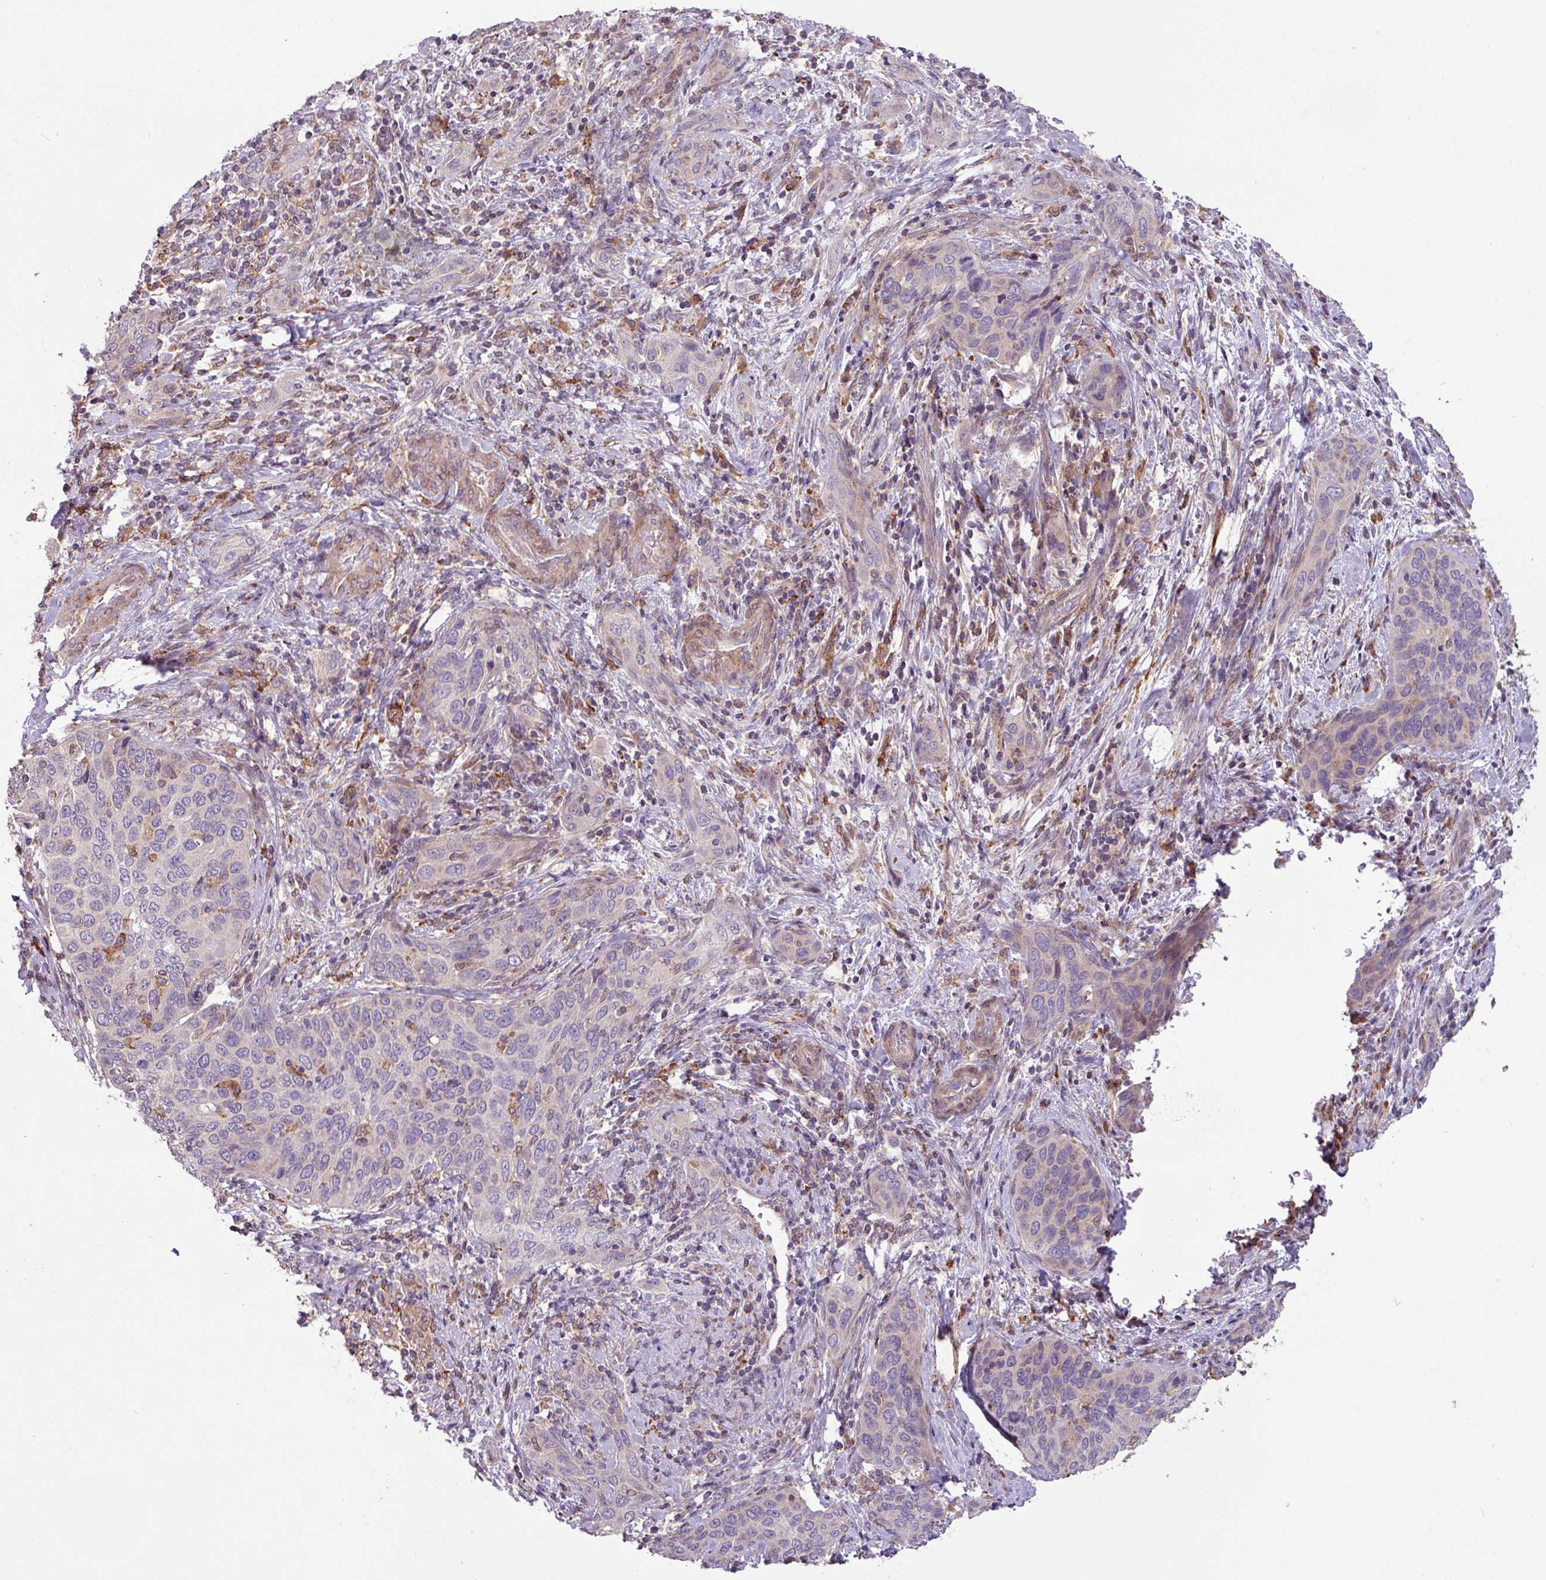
{"staining": {"intensity": "negative", "quantity": "none", "location": "none"}, "tissue": "cervical cancer", "cell_type": "Tumor cells", "image_type": "cancer", "snomed": [{"axis": "morphology", "description": "Squamous cell carcinoma, NOS"}, {"axis": "topography", "description": "Cervix"}], "caption": "IHC of squamous cell carcinoma (cervical) displays no staining in tumor cells.", "gene": "ARHGEF25", "patient": {"sex": "female", "age": 60}}